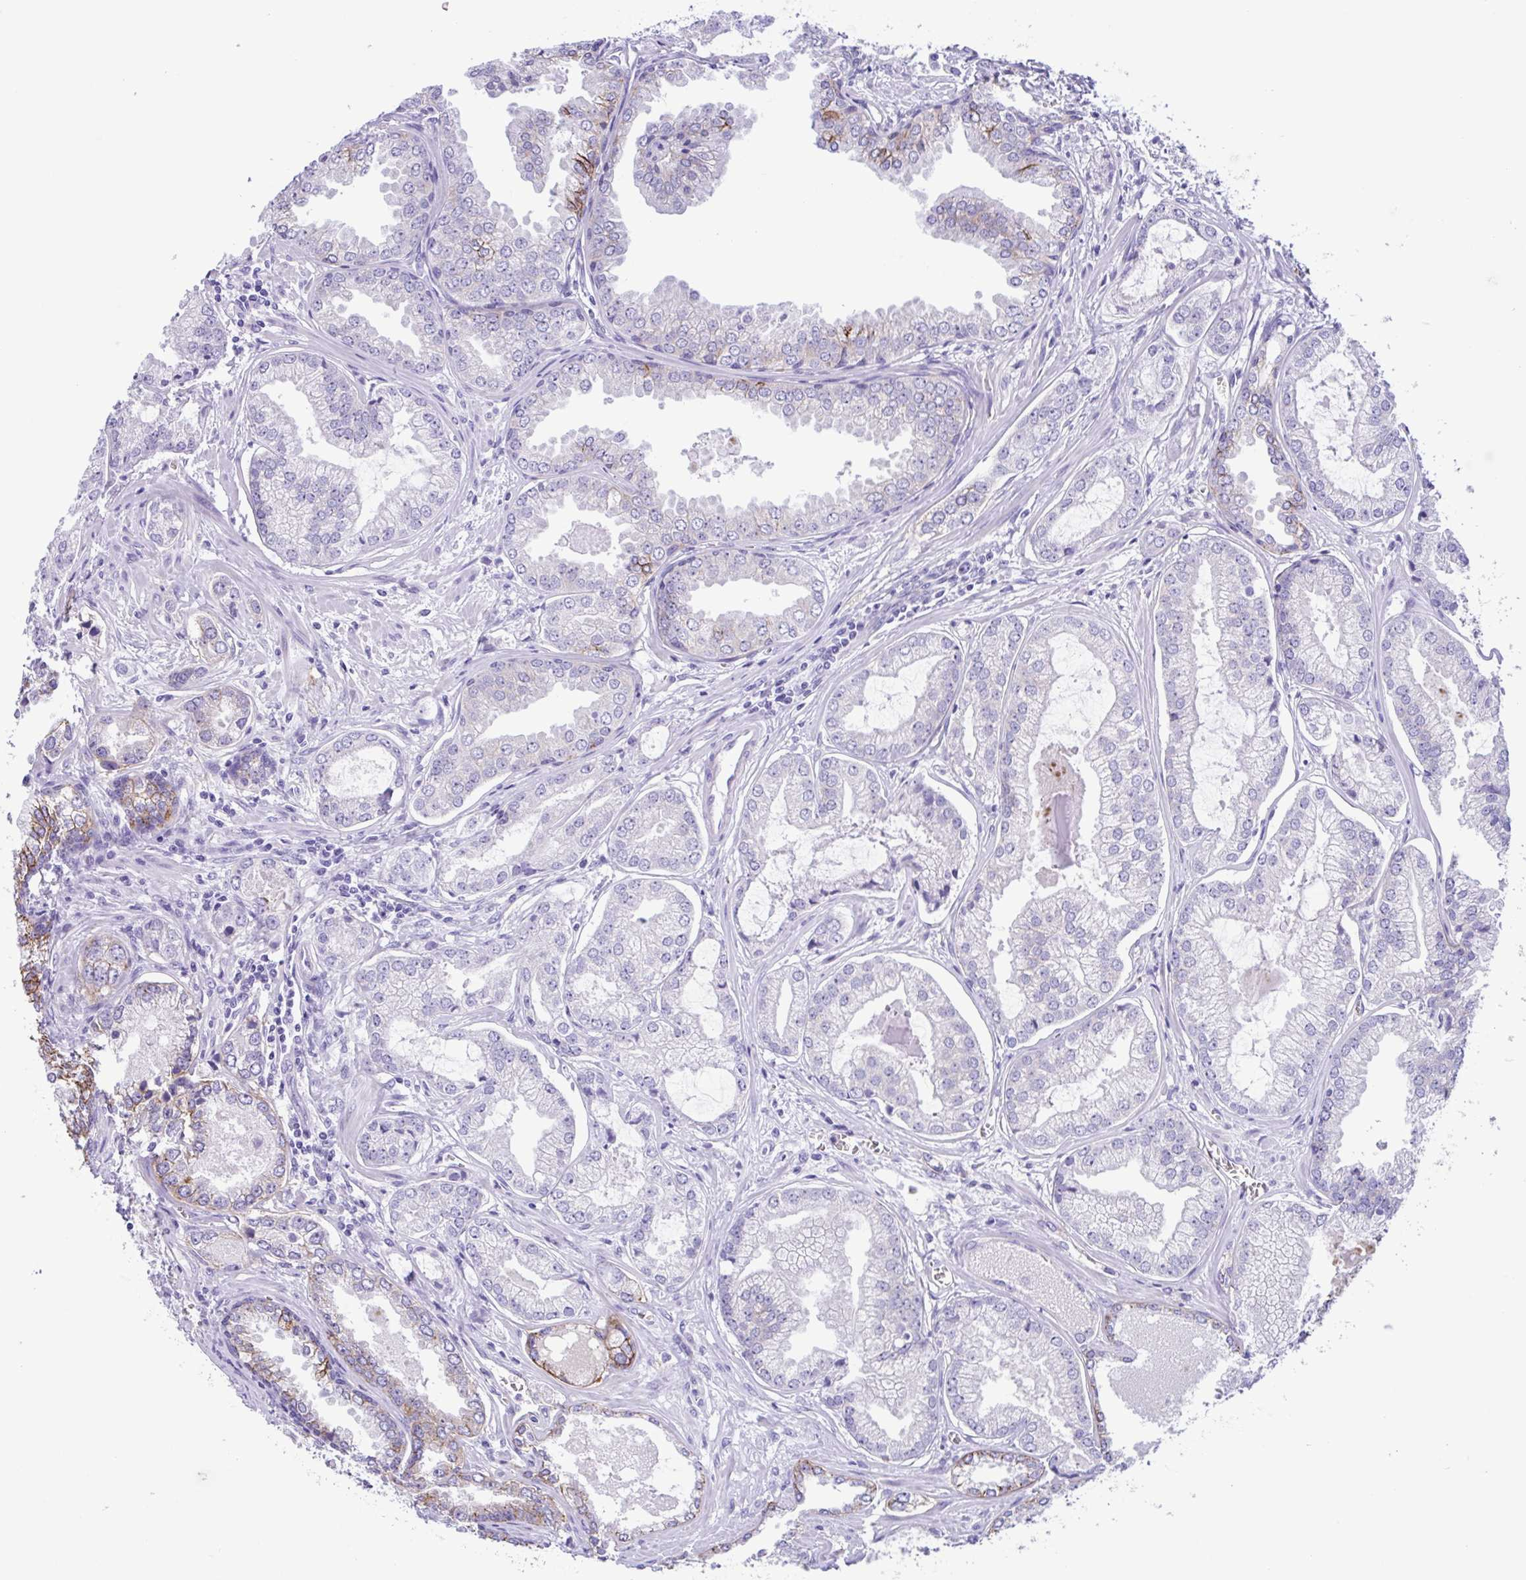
{"staining": {"intensity": "negative", "quantity": "none", "location": "none"}, "tissue": "prostate cancer", "cell_type": "Tumor cells", "image_type": "cancer", "snomed": [{"axis": "morphology", "description": "Adenocarcinoma, Medium grade"}, {"axis": "topography", "description": "Prostate"}], "caption": "A high-resolution image shows IHC staining of adenocarcinoma (medium-grade) (prostate), which shows no significant staining in tumor cells.", "gene": "TMEM79", "patient": {"sex": "male", "age": 57}}